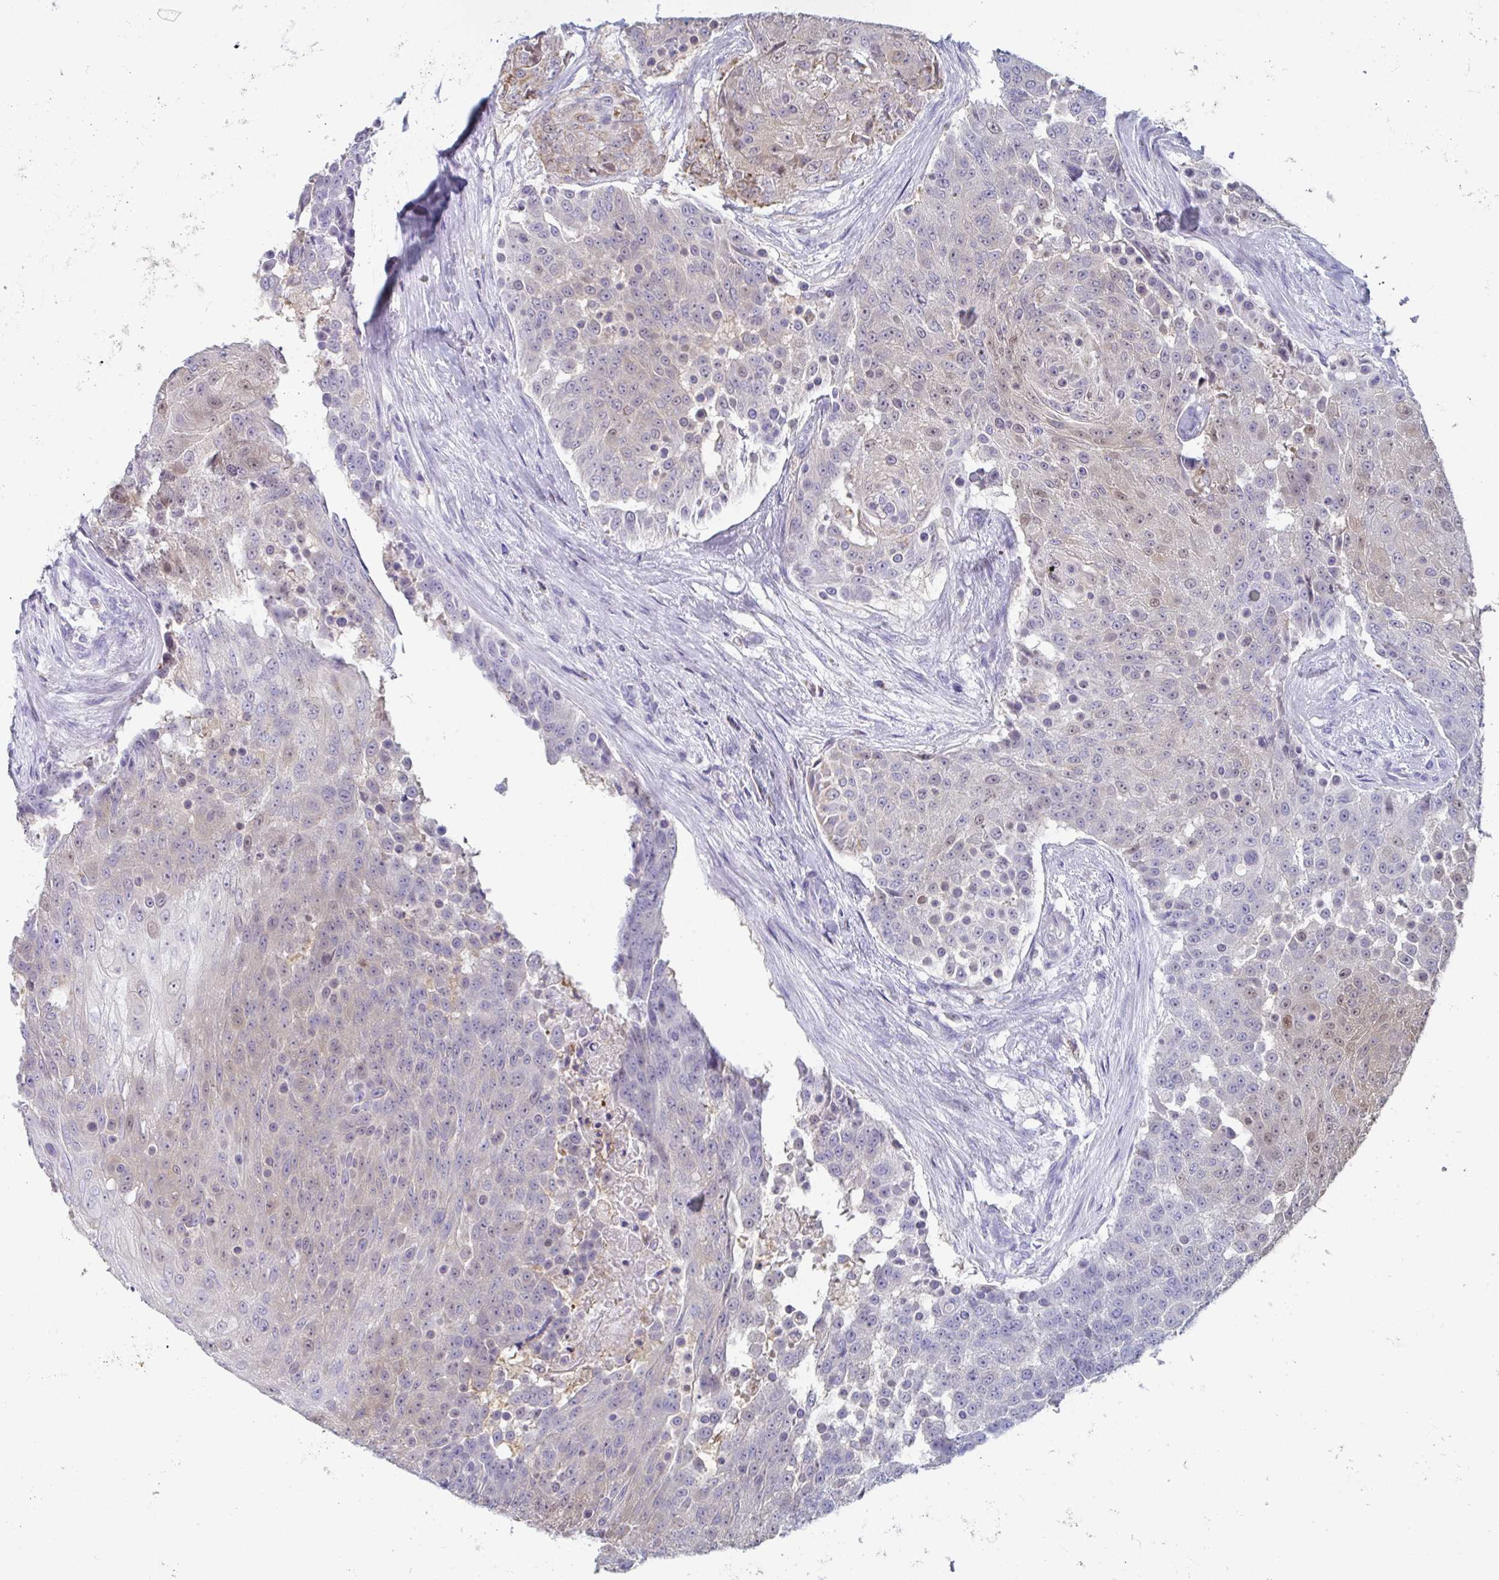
{"staining": {"intensity": "weak", "quantity": "25%-75%", "location": "cytoplasmic/membranous,nuclear"}, "tissue": "urothelial cancer", "cell_type": "Tumor cells", "image_type": "cancer", "snomed": [{"axis": "morphology", "description": "Urothelial carcinoma, High grade"}, {"axis": "topography", "description": "Urinary bladder"}], "caption": "Human urothelial cancer stained with a protein marker displays weak staining in tumor cells.", "gene": "MGAM2", "patient": {"sex": "female", "age": 63}}